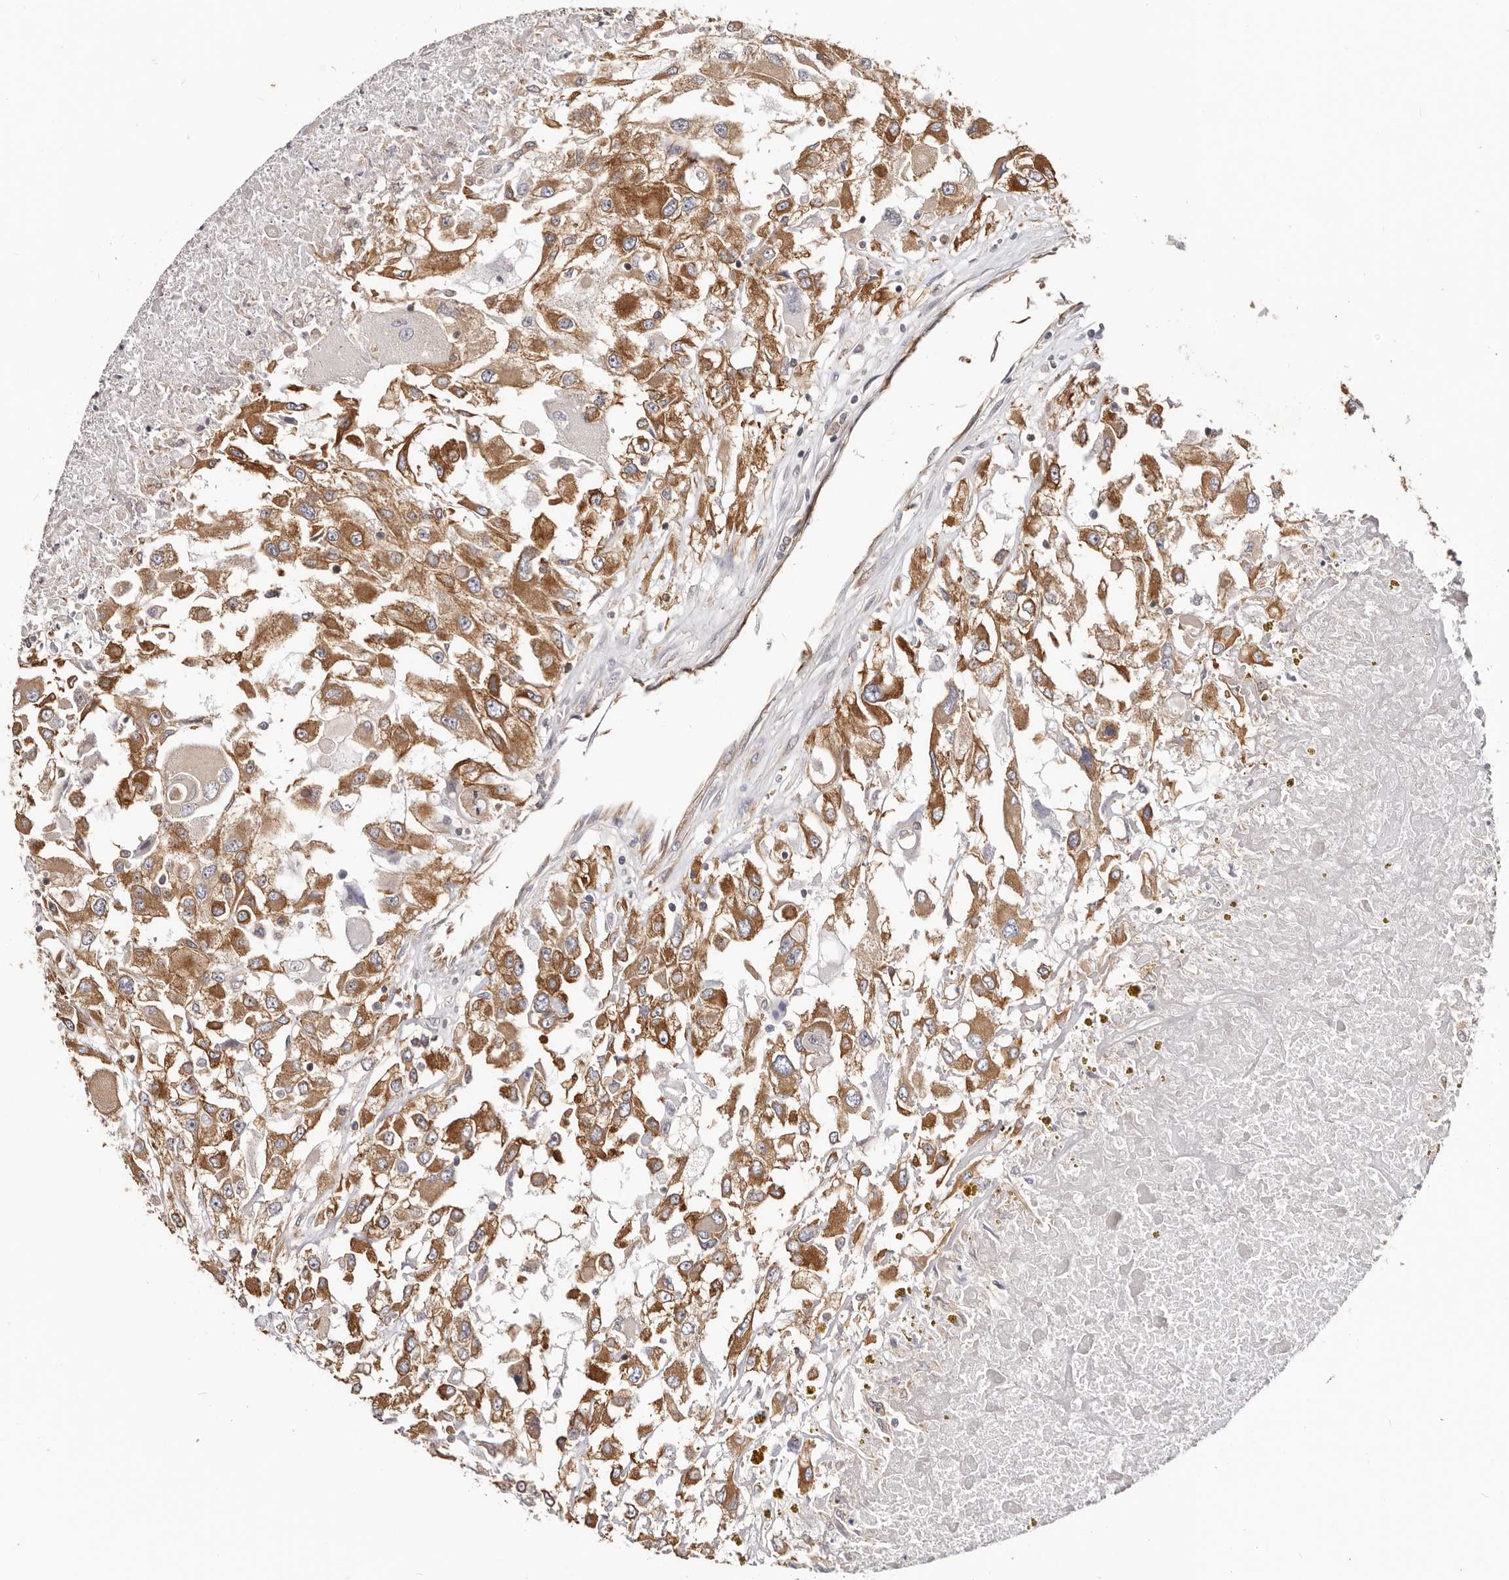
{"staining": {"intensity": "strong", "quantity": ">75%", "location": "cytoplasmic/membranous"}, "tissue": "renal cancer", "cell_type": "Tumor cells", "image_type": "cancer", "snomed": [{"axis": "morphology", "description": "Adenocarcinoma, NOS"}, {"axis": "topography", "description": "Kidney"}], "caption": "Protein analysis of adenocarcinoma (renal) tissue shows strong cytoplasmic/membranous staining in approximately >75% of tumor cells.", "gene": "EPRS1", "patient": {"sex": "female", "age": 52}}